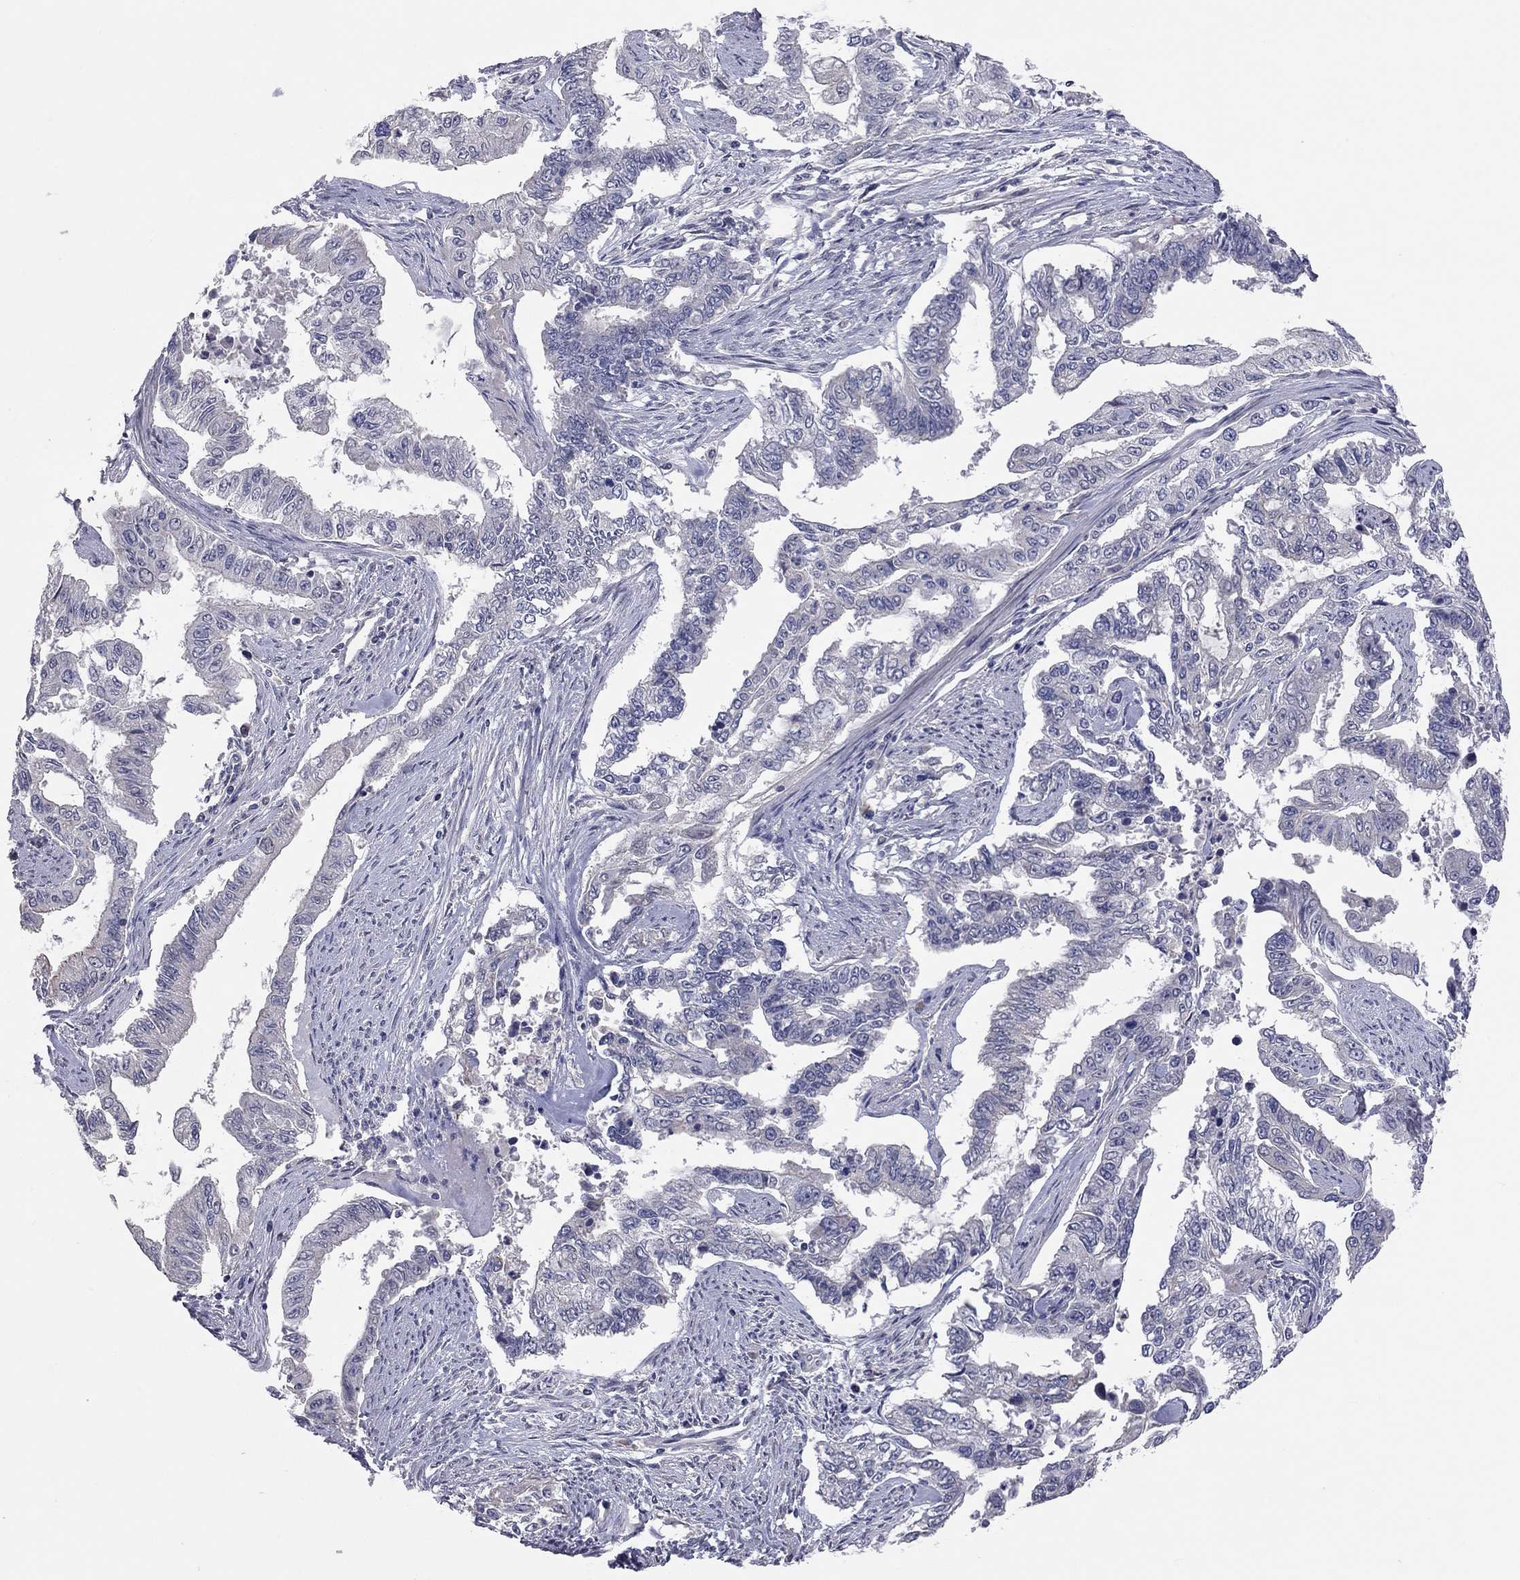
{"staining": {"intensity": "negative", "quantity": "none", "location": "none"}, "tissue": "endometrial cancer", "cell_type": "Tumor cells", "image_type": "cancer", "snomed": [{"axis": "morphology", "description": "Adenocarcinoma, NOS"}, {"axis": "topography", "description": "Uterus"}], "caption": "This is a image of immunohistochemistry (IHC) staining of endometrial cancer, which shows no expression in tumor cells.", "gene": "KCNB1", "patient": {"sex": "female", "age": 59}}